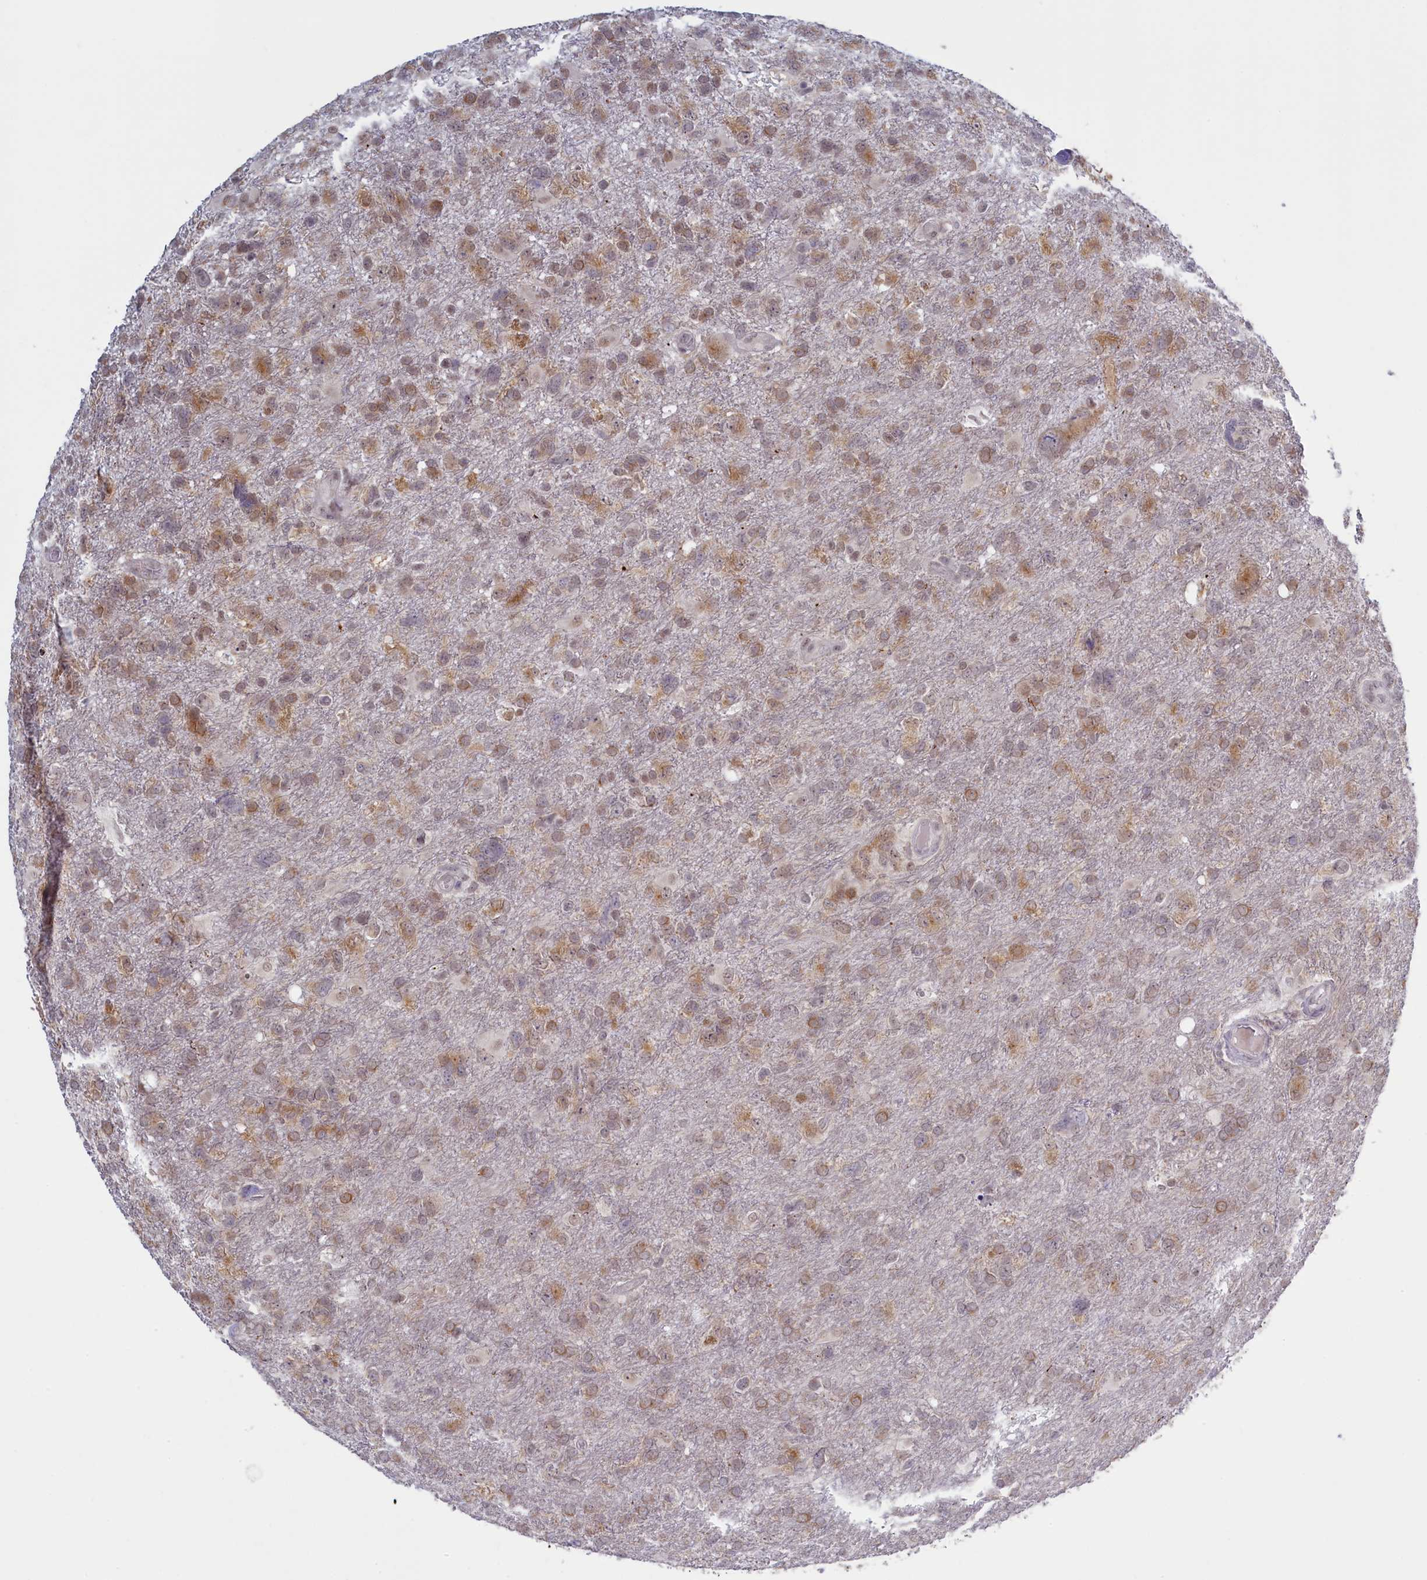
{"staining": {"intensity": "weak", "quantity": "<25%", "location": "cytoplasmic/membranous"}, "tissue": "glioma", "cell_type": "Tumor cells", "image_type": "cancer", "snomed": [{"axis": "morphology", "description": "Glioma, malignant, High grade"}, {"axis": "topography", "description": "Brain"}], "caption": "IHC micrograph of human malignant glioma (high-grade) stained for a protein (brown), which shows no staining in tumor cells.", "gene": "ATF7IP2", "patient": {"sex": "male", "age": 61}}